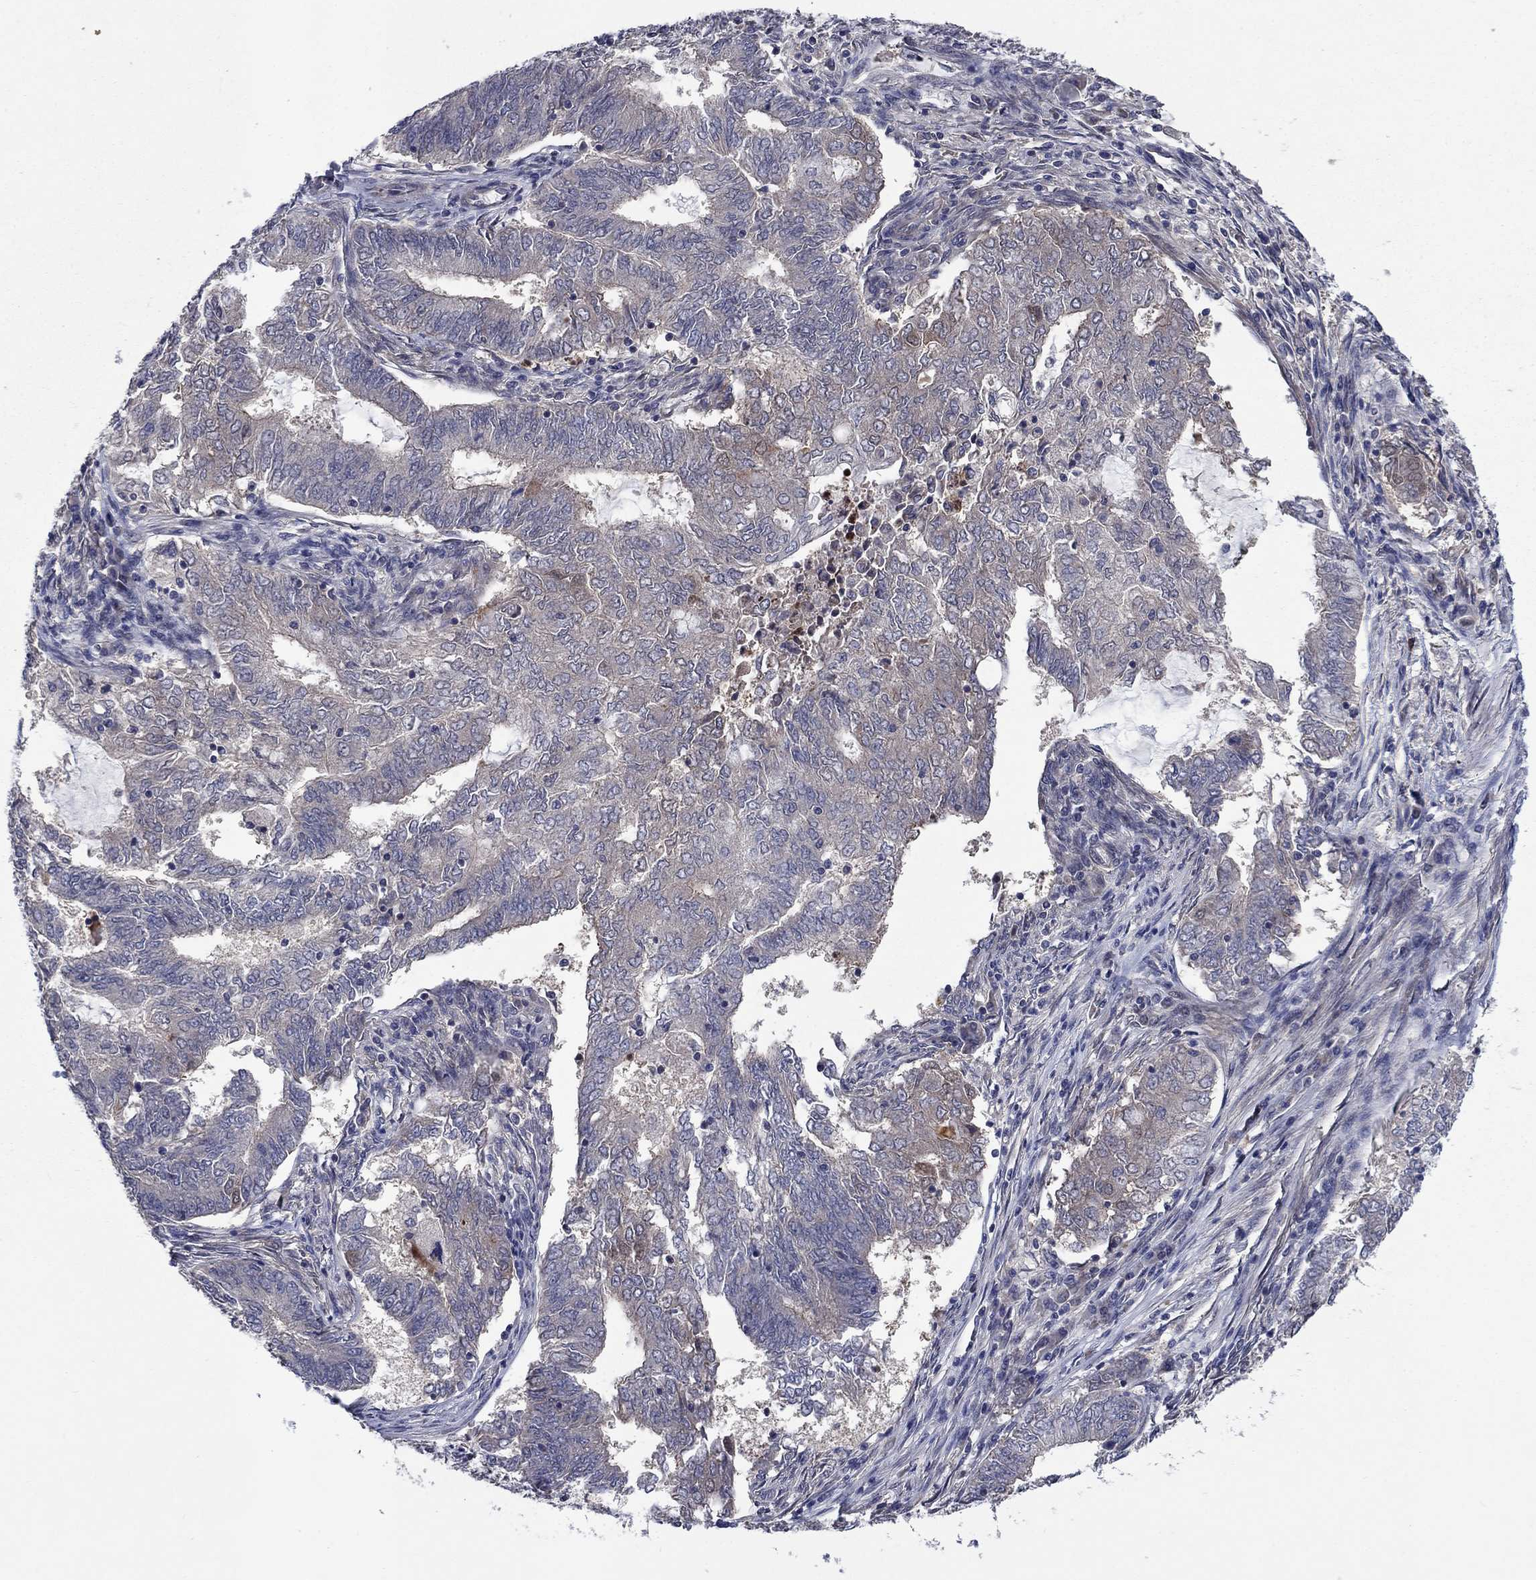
{"staining": {"intensity": "negative", "quantity": "none", "location": "none"}, "tissue": "endometrial cancer", "cell_type": "Tumor cells", "image_type": "cancer", "snomed": [{"axis": "morphology", "description": "Adenocarcinoma, NOS"}, {"axis": "topography", "description": "Endometrium"}], "caption": "Immunohistochemistry (IHC) of human endometrial cancer (adenocarcinoma) exhibits no staining in tumor cells.", "gene": "MSRB1", "patient": {"sex": "female", "age": 62}}